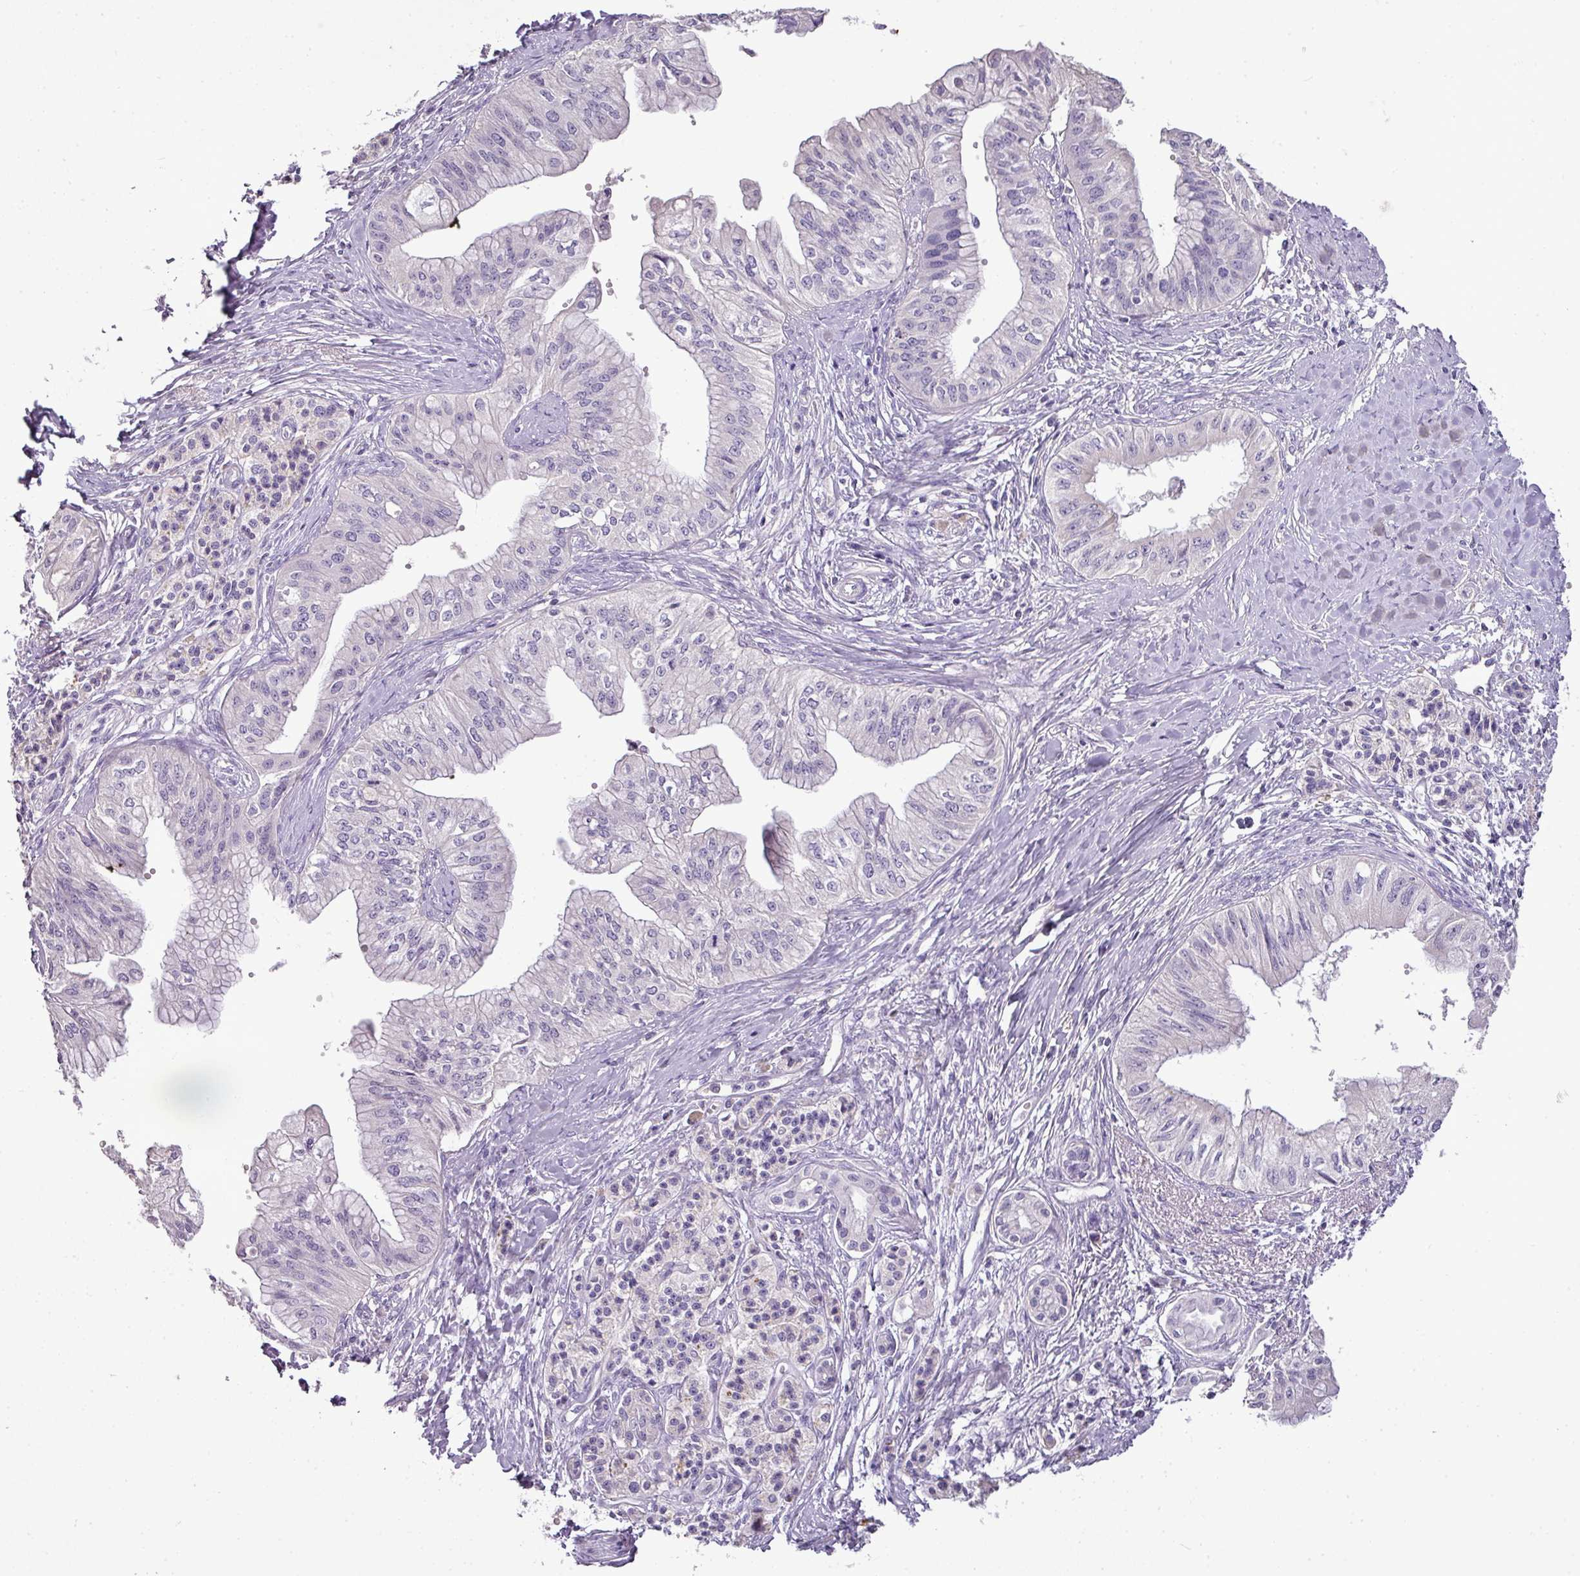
{"staining": {"intensity": "negative", "quantity": "none", "location": "none"}, "tissue": "pancreatic cancer", "cell_type": "Tumor cells", "image_type": "cancer", "snomed": [{"axis": "morphology", "description": "Adenocarcinoma, NOS"}, {"axis": "topography", "description": "Pancreas"}], "caption": "Immunohistochemistry image of human pancreatic cancer (adenocarcinoma) stained for a protein (brown), which demonstrates no positivity in tumor cells. Nuclei are stained in blue.", "gene": "BRINP2", "patient": {"sex": "male", "age": 71}}